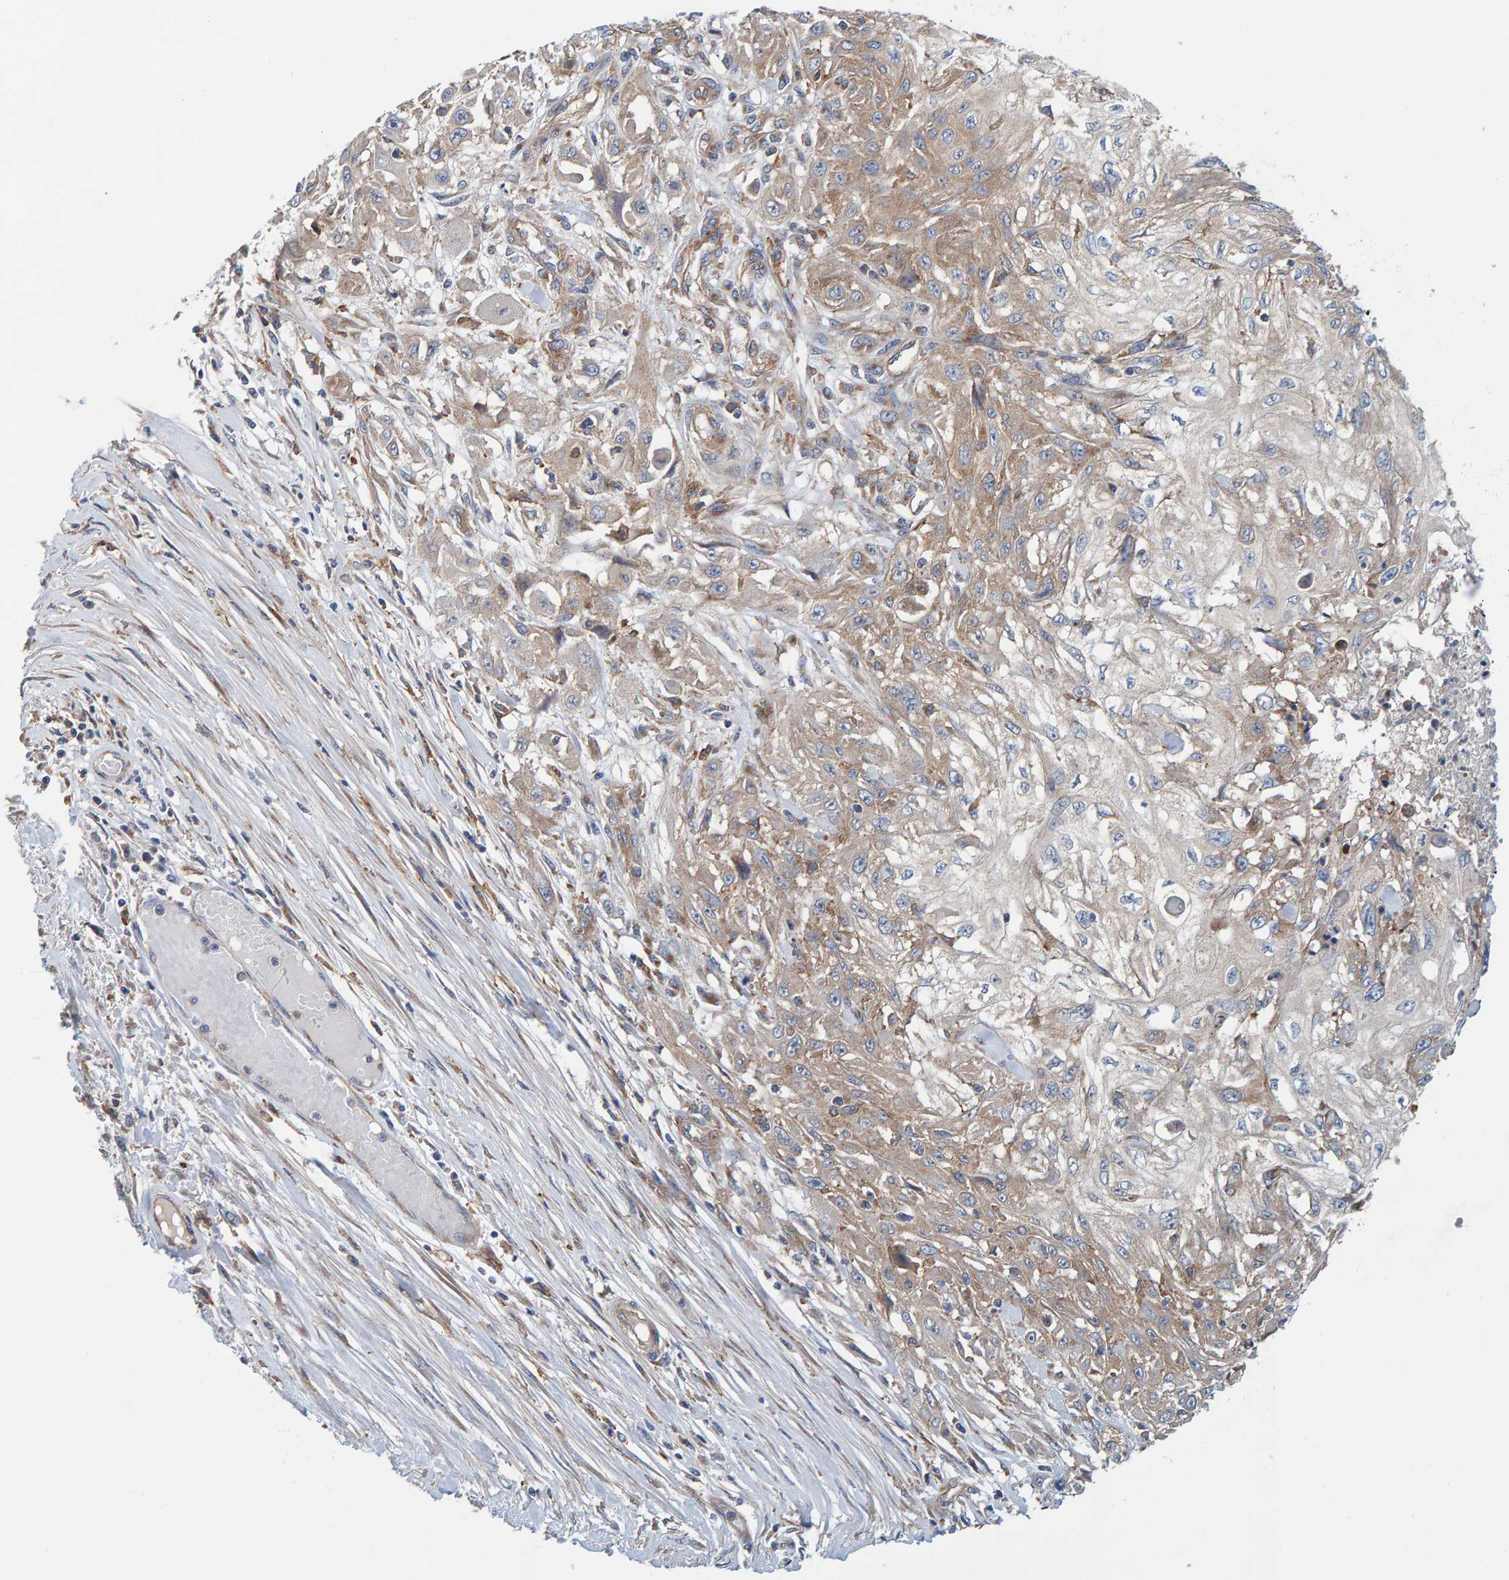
{"staining": {"intensity": "weak", "quantity": ">75%", "location": "cytoplasmic/membranous"}, "tissue": "skin cancer", "cell_type": "Tumor cells", "image_type": "cancer", "snomed": [{"axis": "morphology", "description": "Squamous cell carcinoma, NOS"}, {"axis": "morphology", "description": "Squamous cell carcinoma, metastatic, NOS"}, {"axis": "topography", "description": "Skin"}, {"axis": "topography", "description": "Lymph node"}], "caption": "This histopathology image demonstrates immunohistochemistry (IHC) staining of skin cancer (metastatic squamous cell carcinoma), with low weak cytoplasmic/membranous positivity in approximately >75% of tumor cells.", "gene": "MKLN1", "patient": {"sex": "male", "age": 75}}